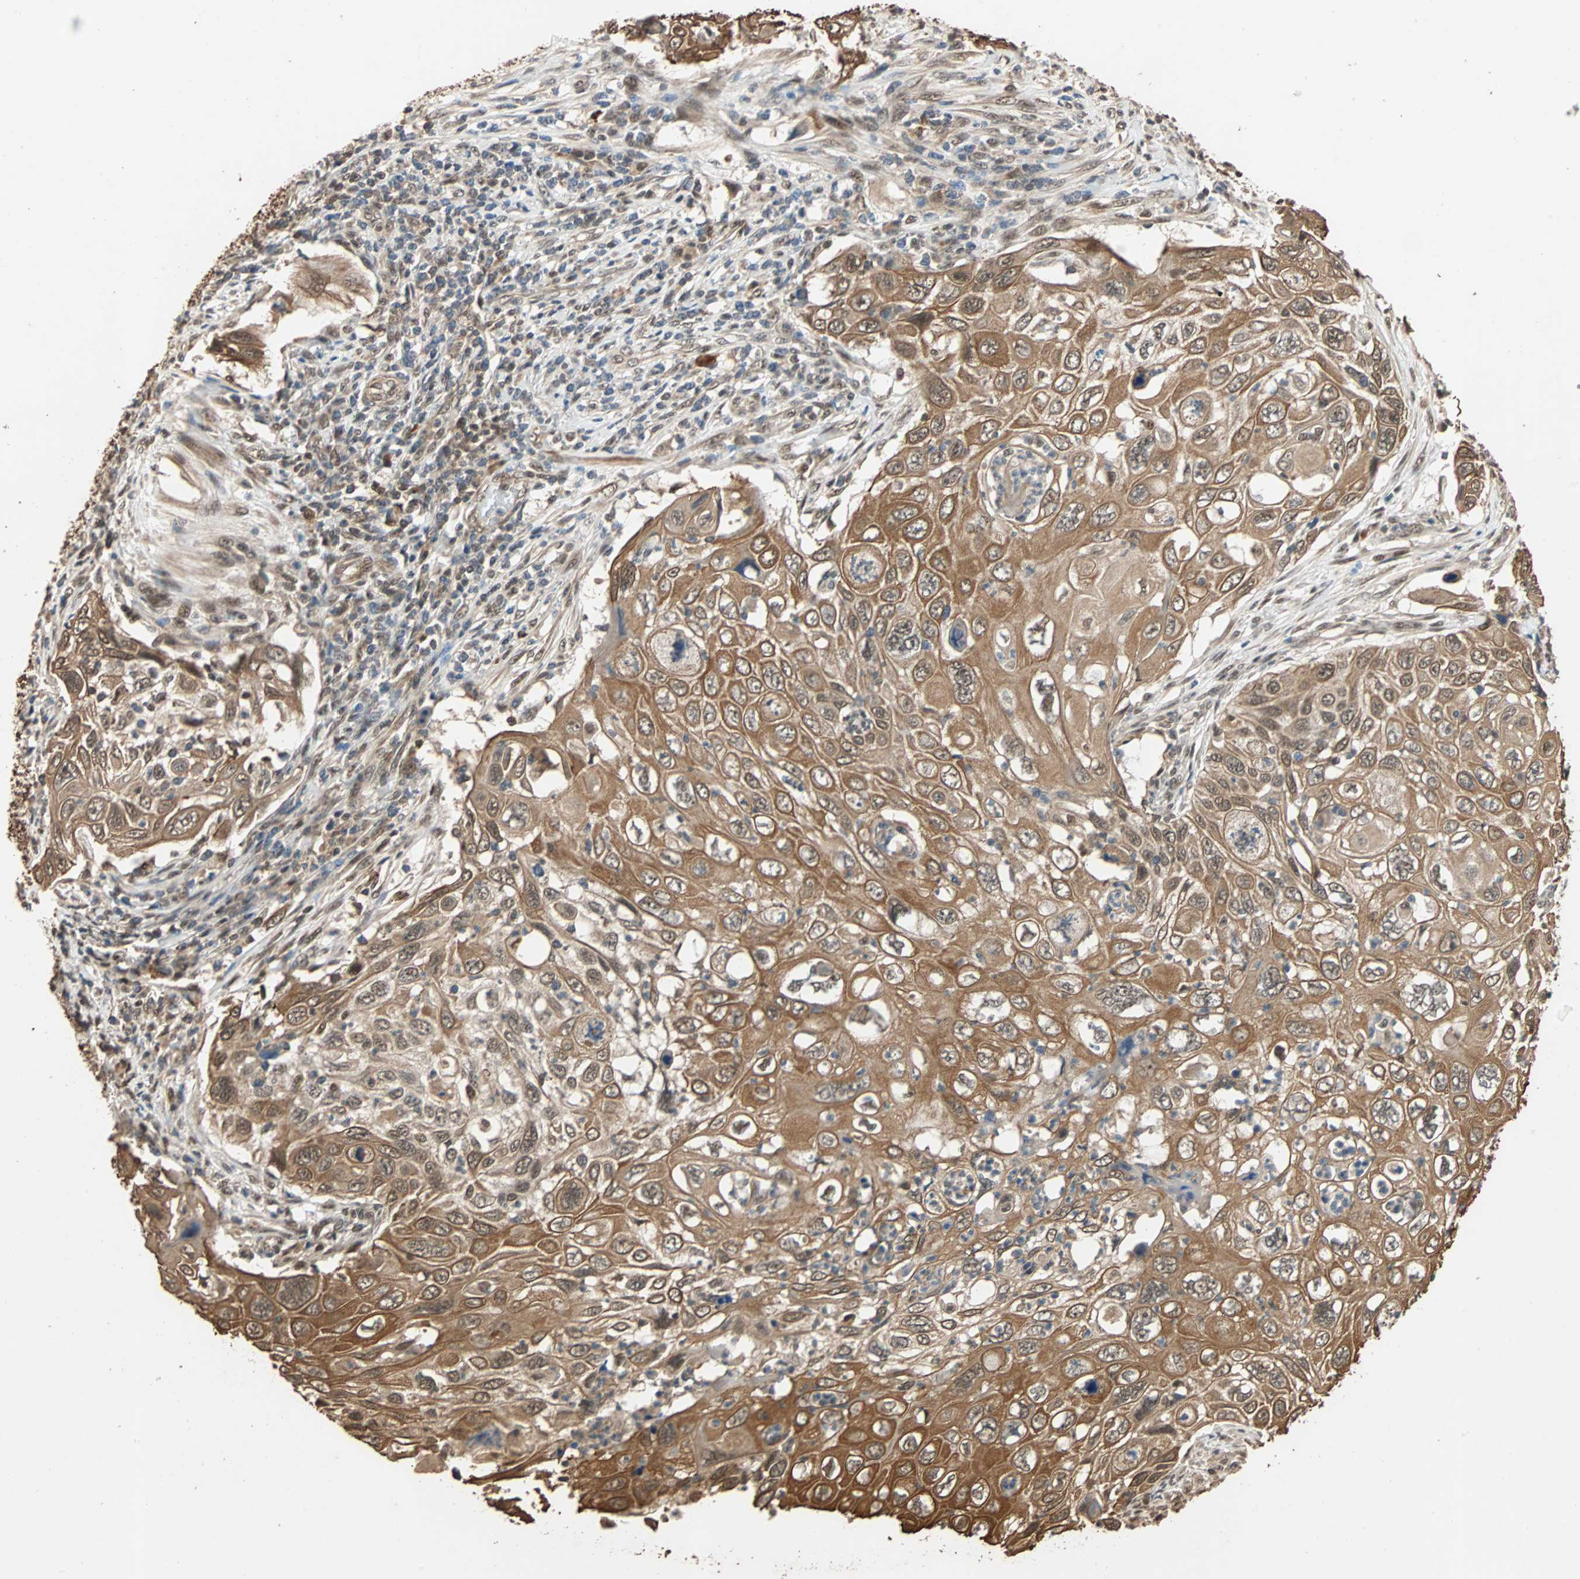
{"staining": {"intensity": "moderate", "quantity": ">75%", "location": "cytoplasmic/membranous,nuclear"}, "tissue": "cervical cancer", "cell_type": "Tumor cells", "image_type": "cancer", "snomed": [{"axis": "morphology", "description": "Squamous cell carcinoma, NOS"}, {"axis": "topography", "description": "Cervix"}], "caption": "Human cervical cancer stained for a protein (brown) exhibits moderate cytoplasmic/membranous and nuclear positive expression in about >75% of tumor cells.", "gene": "CDC5L", "patient": {"sex": "female", "age": 70}}